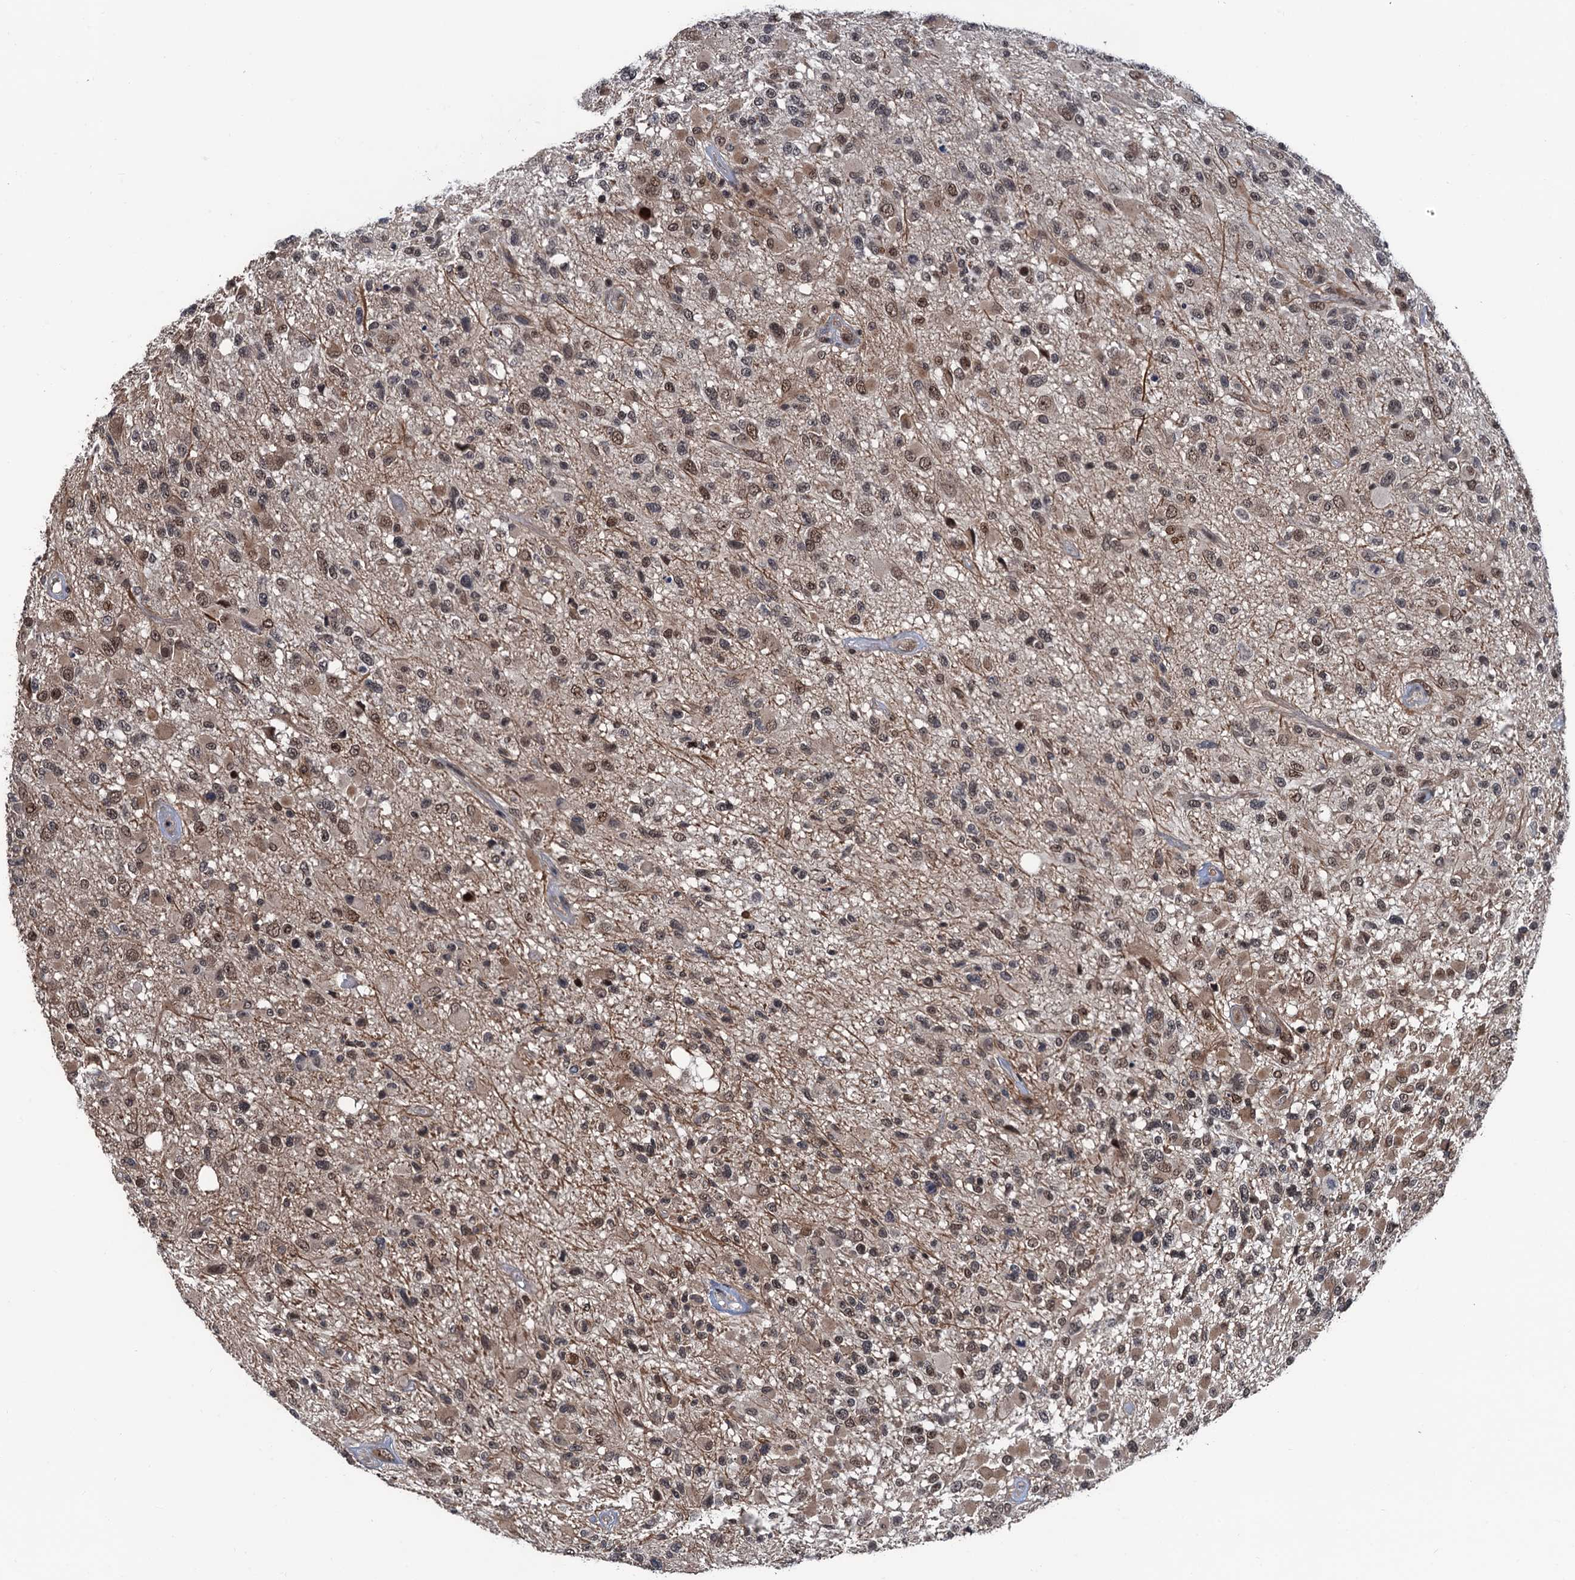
{"staining": {"intensity": "moderate", "quantity": "25%-75%", "location": "nuclear"}, "tissue": "glioma", "cell_type": "Tumor cells", "image_type": "cancer", "snomed": [{"axis": "morphology", "description": "Glioma, malignant, High grade"}, {"axis": "morphology", "description": "Glioblastoma, NOS"}, {"axis": "topography", "description": "Brain"}], "caption": "A micrograph showing moderate nuclear staining in about 25%-75% of tumor cells in malignant glioma (high-grade), as visualized by brown immunohistochemical staining.", "gene": "RASSF4", "patient": {"sex": "male", "age": 60}}